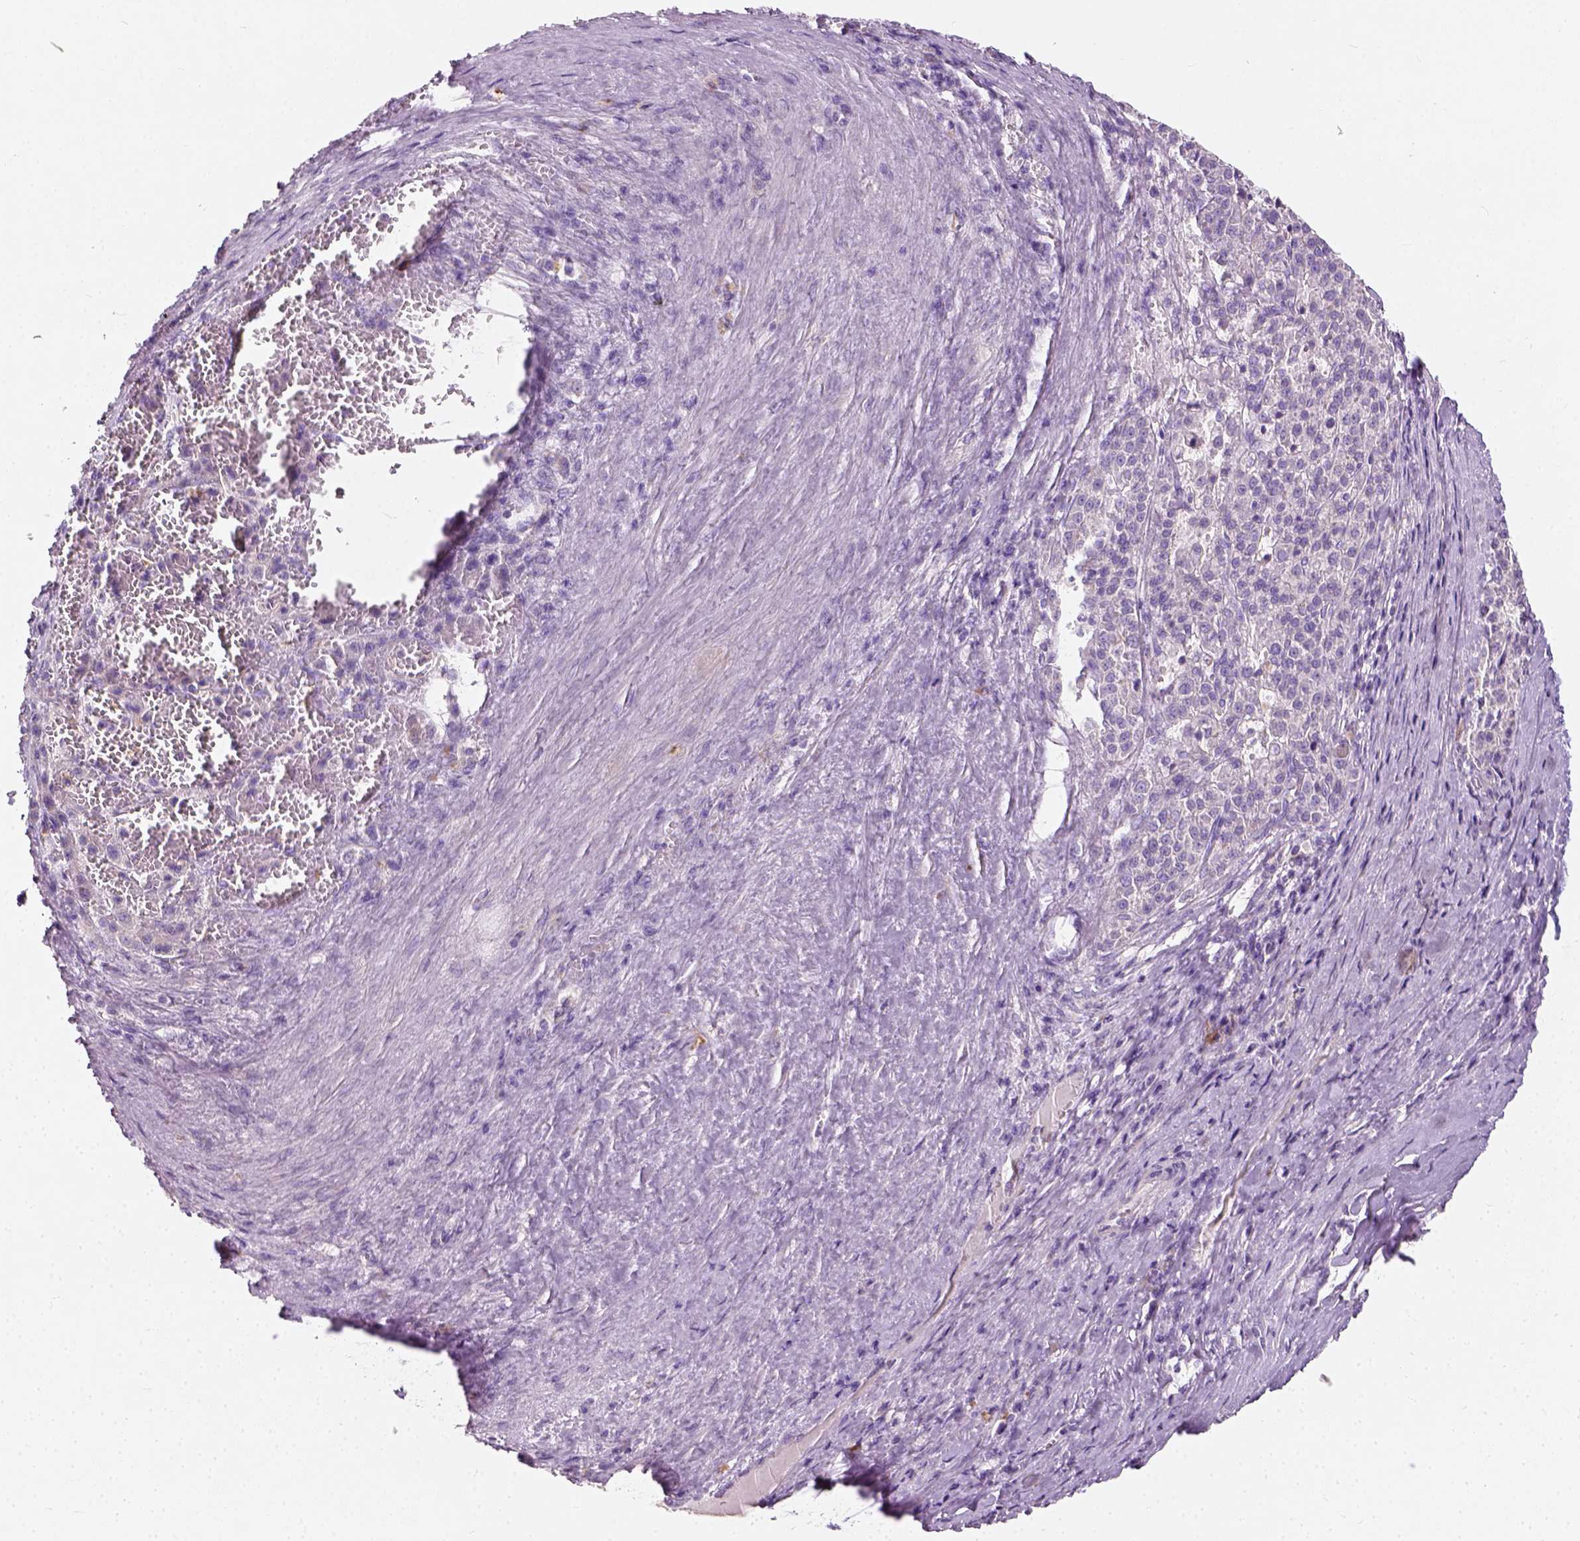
{"staining": {"intensity": "negative", "quantity": "none", "location": "none"}, "tissue": "liver cancer", "cell_type": "Tumor cells", "image_type": "cancer", "snomed": [{"axis": "morphology", "description": "Carcinoma, Hepatocellular, NOS"}, {"axis": "topography", "description": "Liver"}], "caption": "Immunohistochemistry photomicrograph of human liver cancer (hepatocellular carcinoma) stained for a protein (brown), which exhibits no staining in tumor cells.", "gene": "DHCR24", "patient": {"sex": "female", "age": 58}}